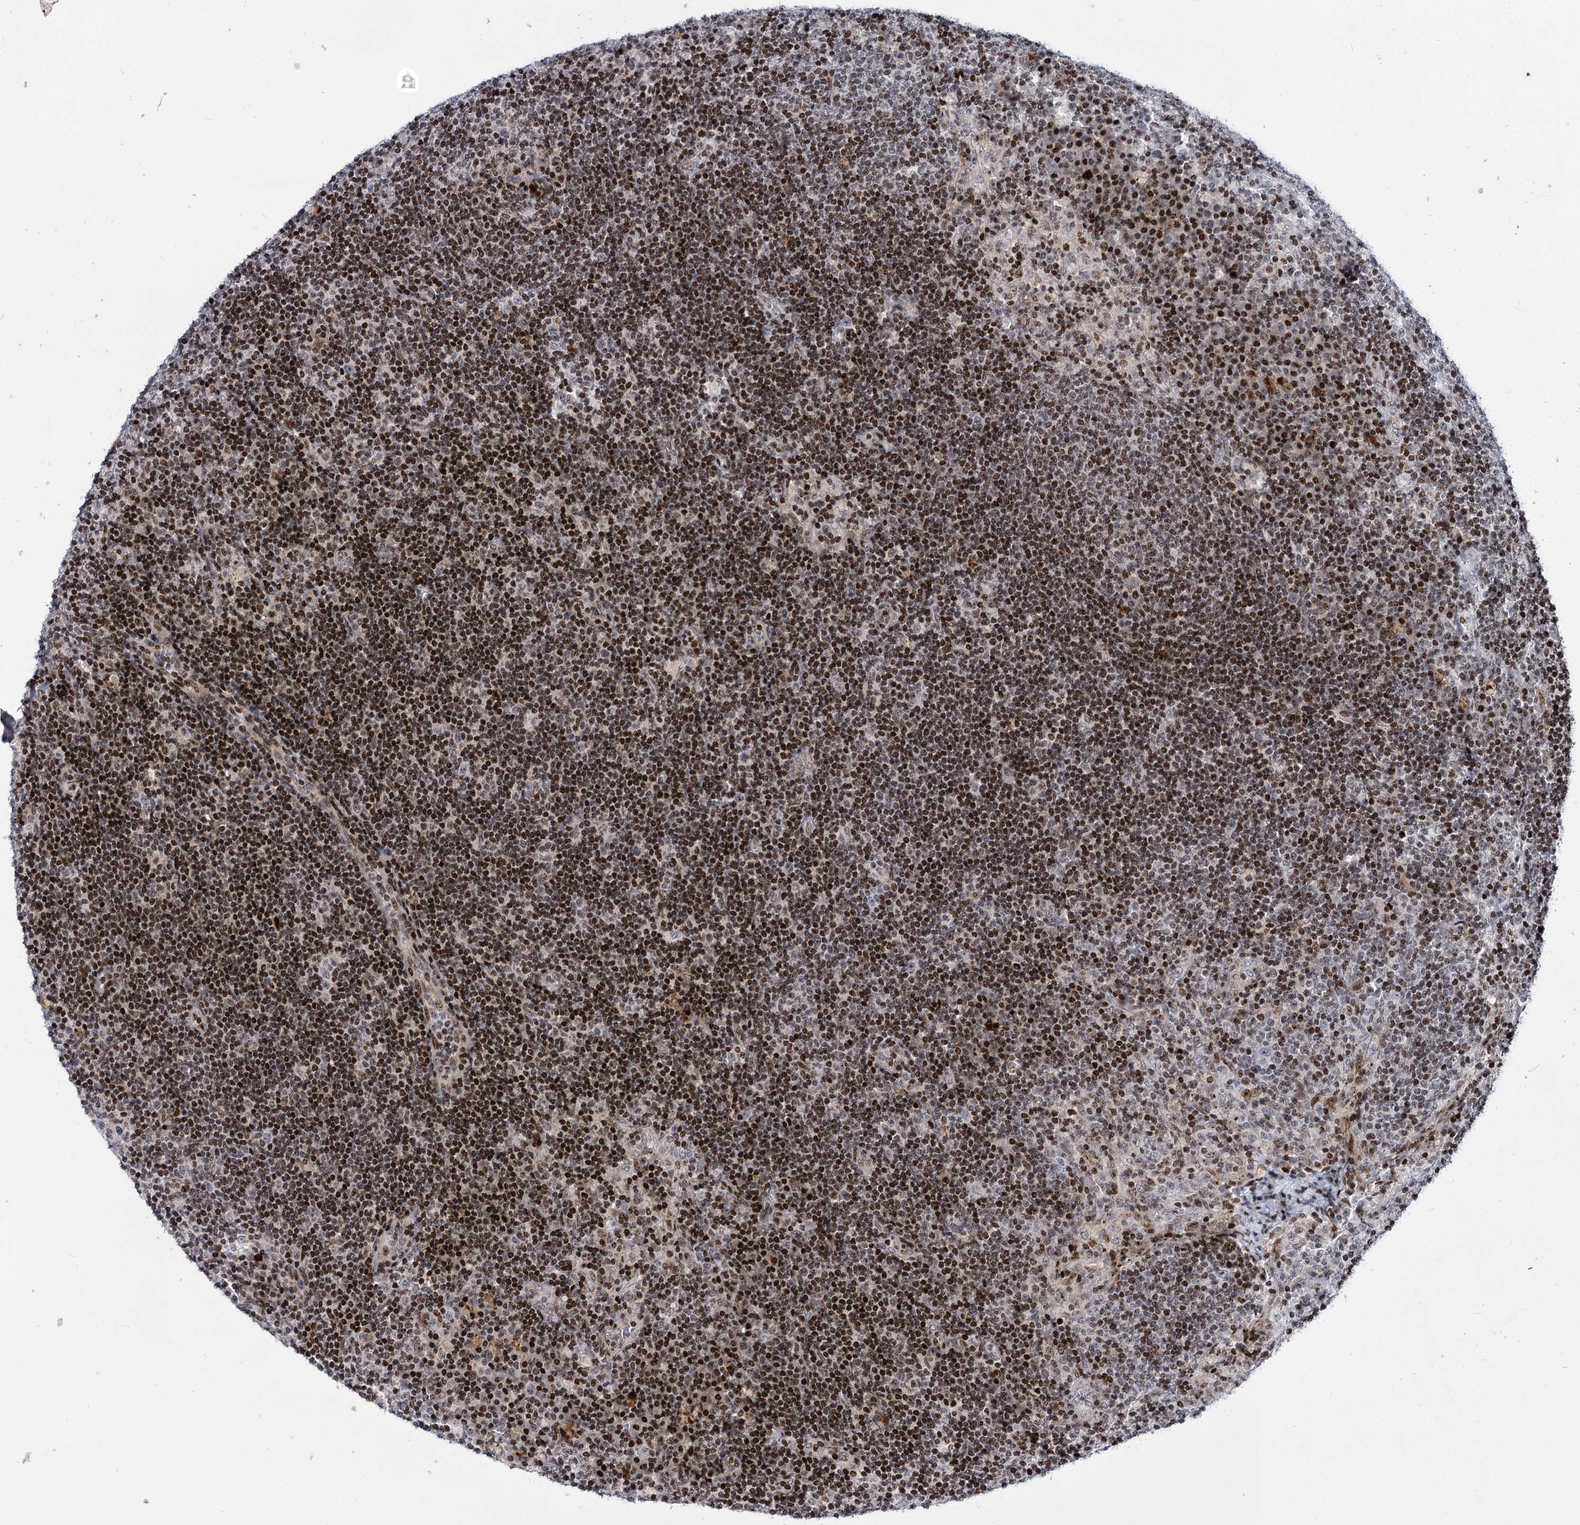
{"staining": {"intensity": "strong", "quantity": "25%-75%", "location": "nuclear"}, "tissue": "lymph node", "cell_type": "Germinal center cells", "image_type": "normal", "snomed": [{"axis": "morphology", "description": "Normal tissue, NOS"}, {"axis": "topography", "description": "Lymph node"}], "caption": "Immunohistochemistry (IHC) (DAB (3,3'-diaminobenzidine)) staining of benign human lymph node displays strong nuclear protein staining in about 25%-75% of germinal center cells. The protein is stained brown, and the nuclei are stained in blue (DAB IHC with brightfield microscopy, high magnification).", "gene": "ITFG2", "patient": {"sex": "female", "age": 70}}